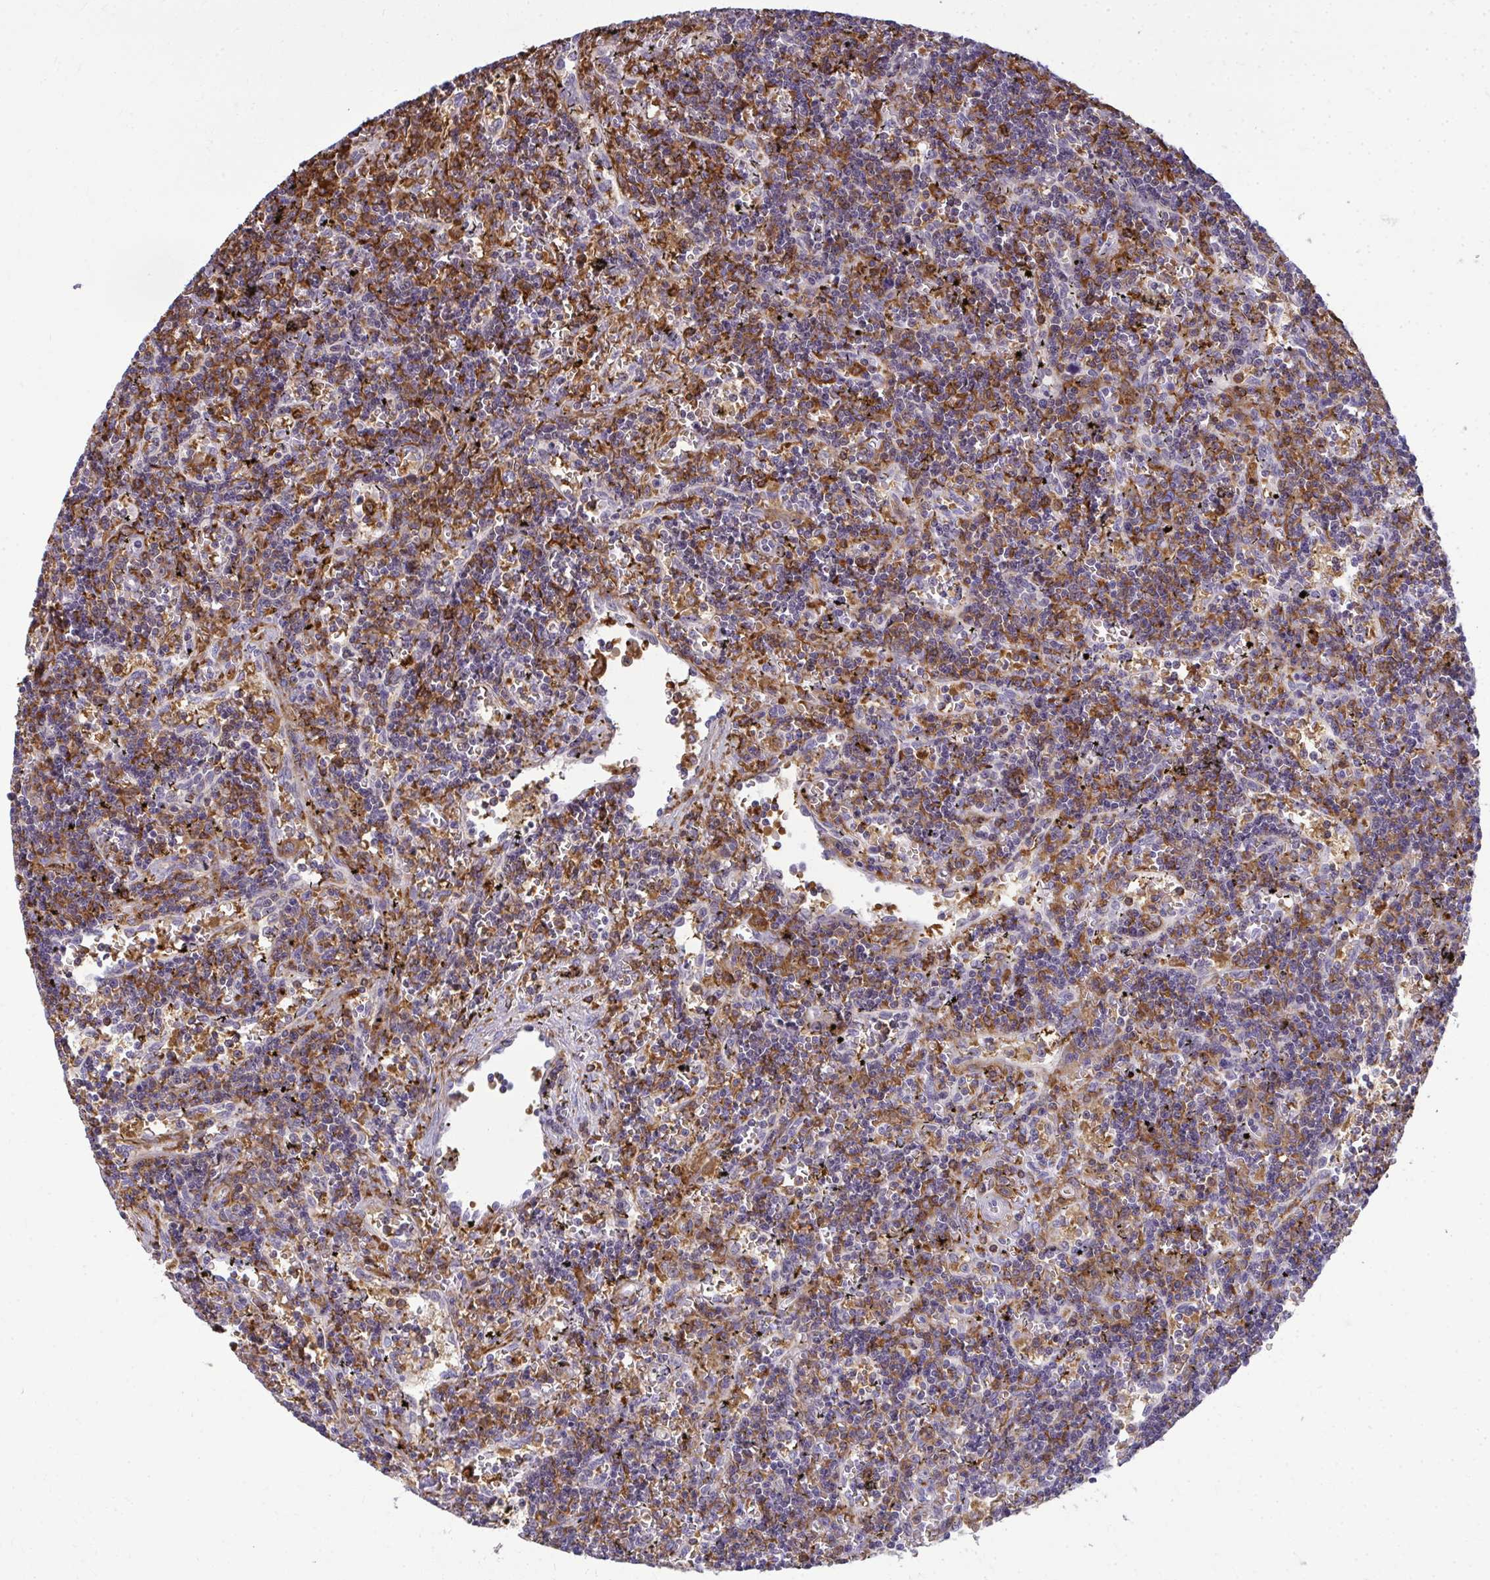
{"staining": {"intensity": "moderate", "quantity": "25%-75%", "location": "cytoplasmic/membranous"}, "tissue": "lymphoma", "cell_type": "Tumor cells", "image_type": "cancer", "snomed": [{"axis": "morphology", "description": "Malignant lymphoma, non-Hodgkin's type, Low grade"}, {"axis": "topography", "description": "Spleen"}], "caption": "Human low-grade malignant lymphoma, non-Hodgkin's type stained with a brown dye demonstrates moderate cytoplasmic/membranous positive expression in approximately 25%-75% of tumor cells.", "gene": "AP5M1", "patient": {"sex": "male", "age": 60}}